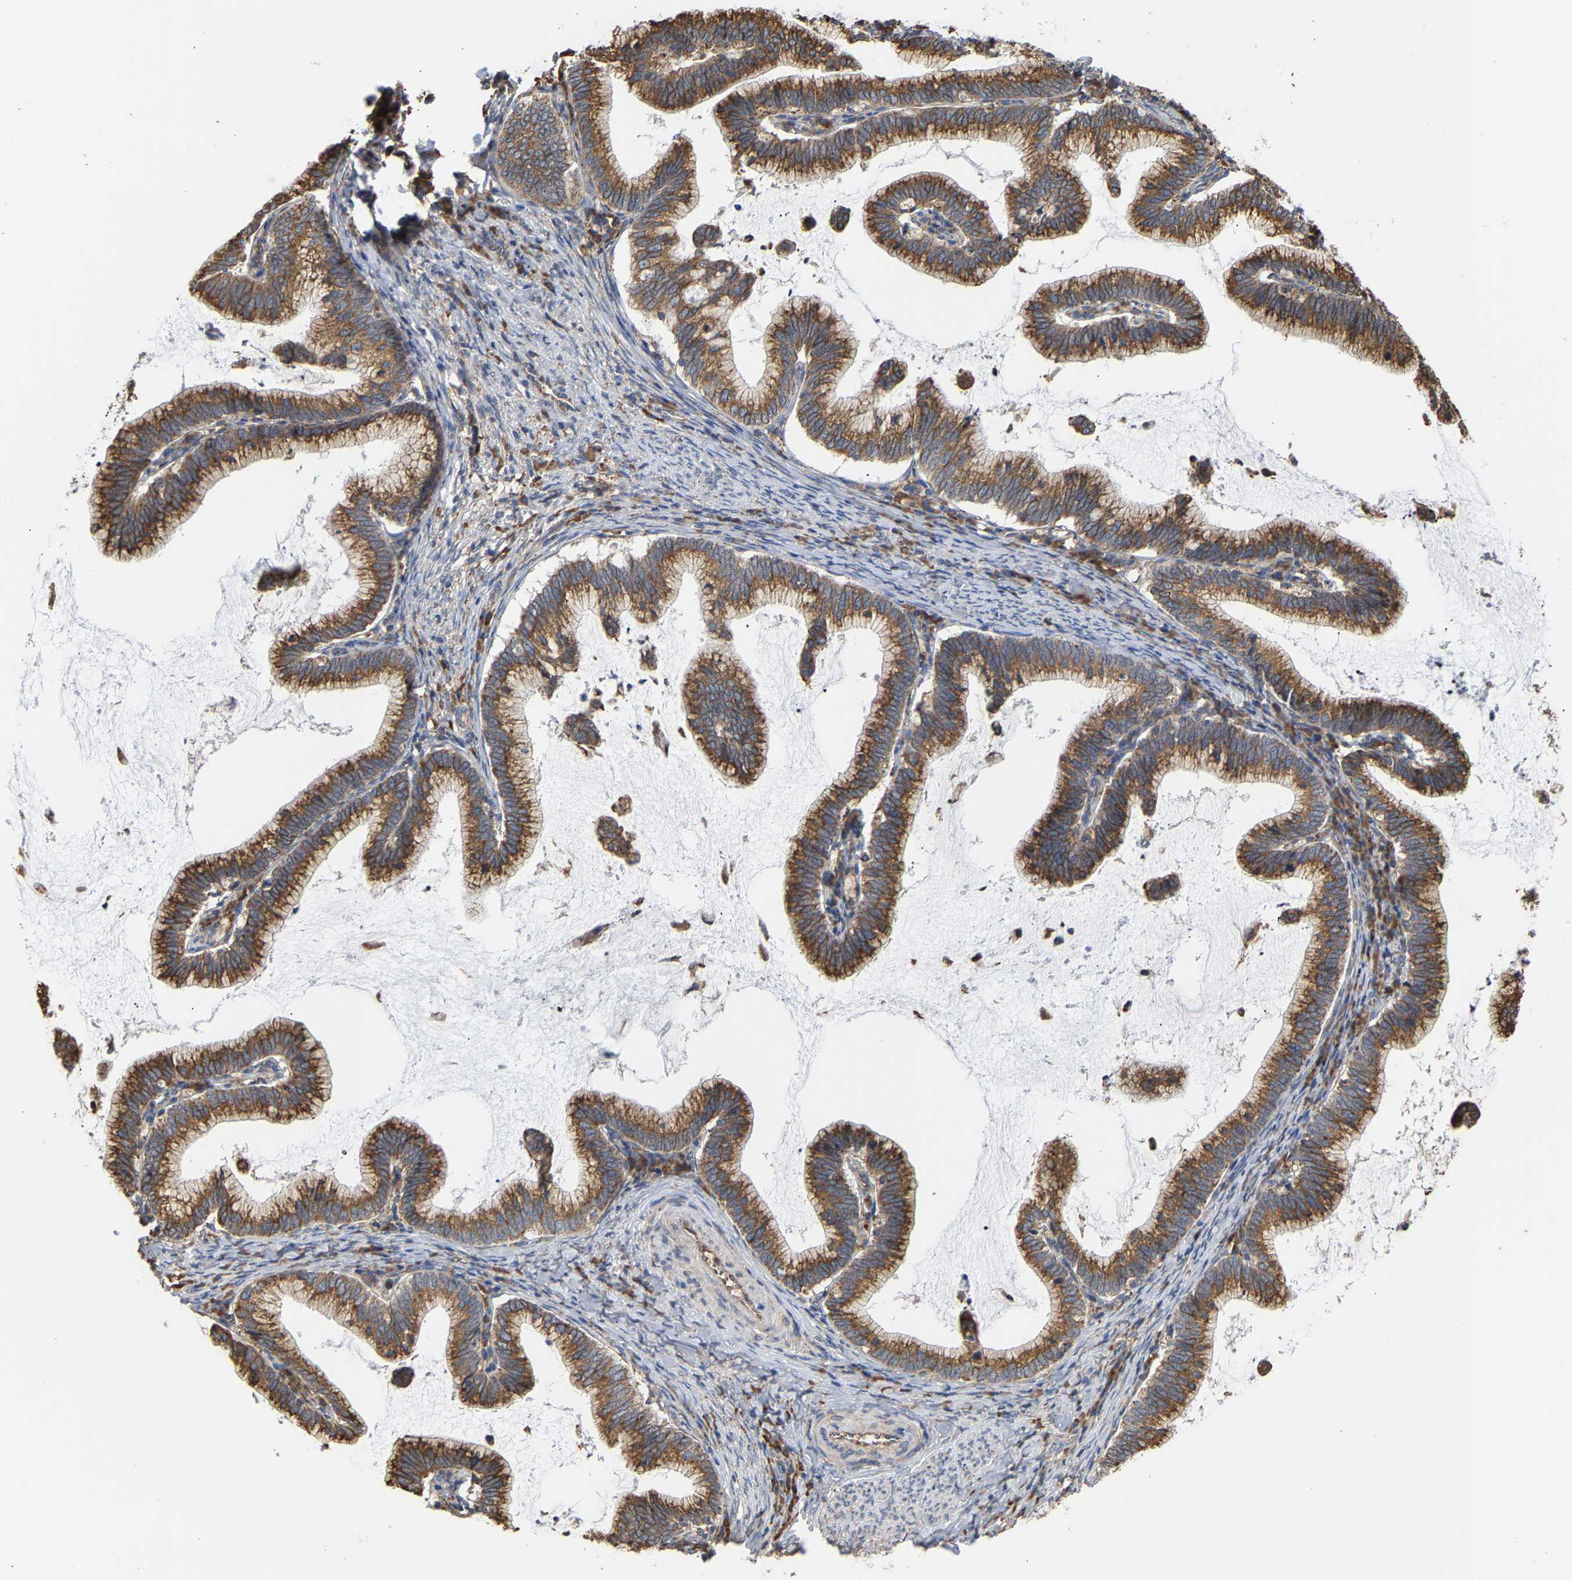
{"staining": {"intensity": "moderate", "quantity": ">75%", "location": "cytoplasmic/membranous"}, "tissue": "cervical cancer", "cell_type": "Tumor cells", "image_type": "cancer", "snomed": [{"axis": "morphology", "description": "Adenocarcinoma, NOS"}, {"axis": "topography", "description": "Cervix"}], "caption": "Protein expression analysis of cervical adenocarcinoma shows moderate cytoplasmic/membranous positivity in approximately >75% of tumor cells.", "gene": "ARAP1", "patient": {"sex": "female", "age": 36}}